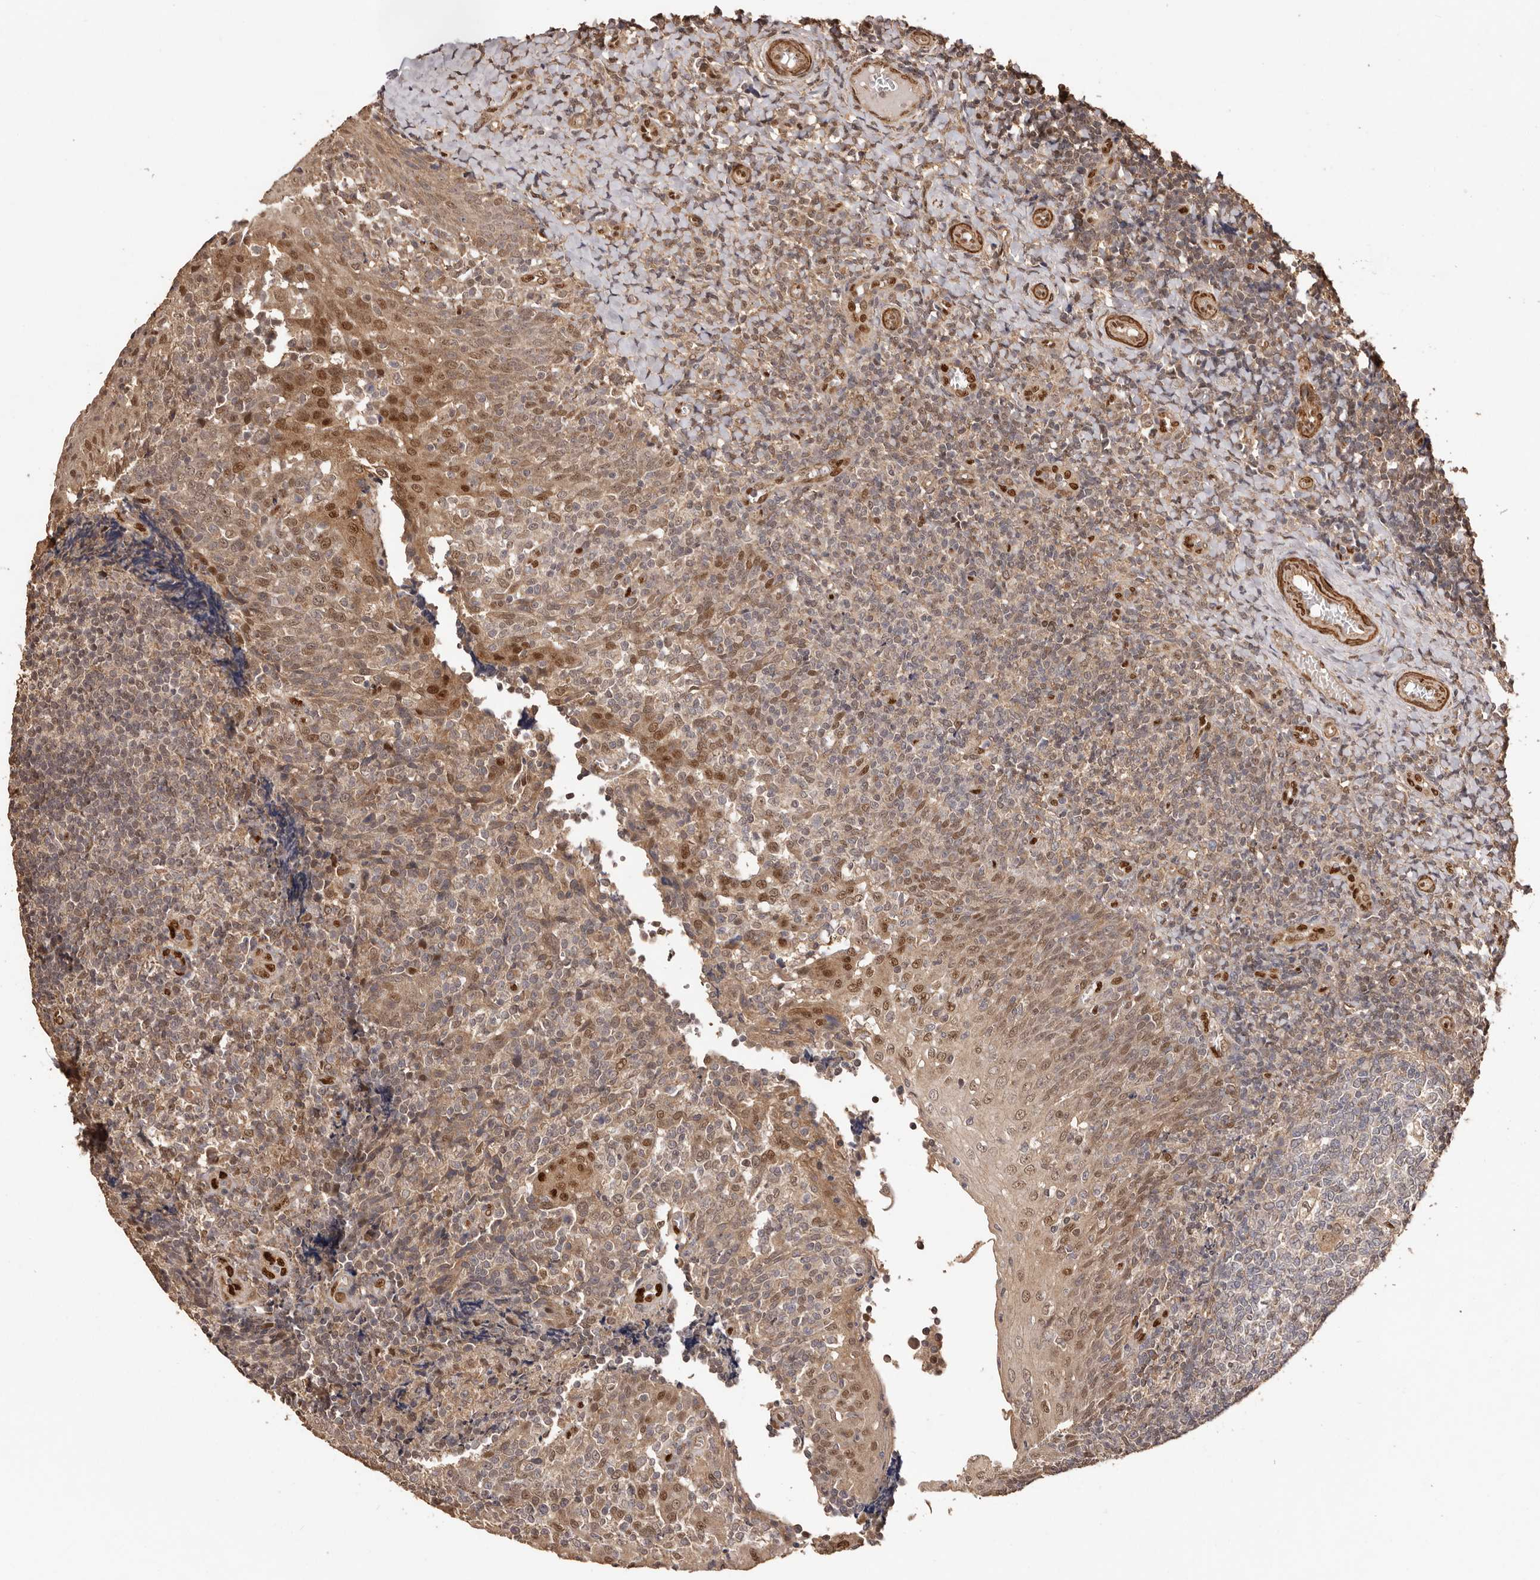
{"staining": {"intensity": "negative", "quantity": "none", "location": "none"}, "tissue": "tonsil", "cell_type": "Germinal center cells", "image_type": "normal", "snomed": [{"axis": "morphology", "description": "Normal tissue, NOS"}, {"axis": "topography", "description": "Tonsil"}], "caption": "Germinal center cells show no significant staining in unremarkable tonsil. (Stains: DAB (3,3'-diaminobenzidine) IHC with hematoxylin counter stain, Microscopy: brightfield microscopy at high magnification).", "gene": "UBR2", "patient": {"sex": "female", "age": 19}}